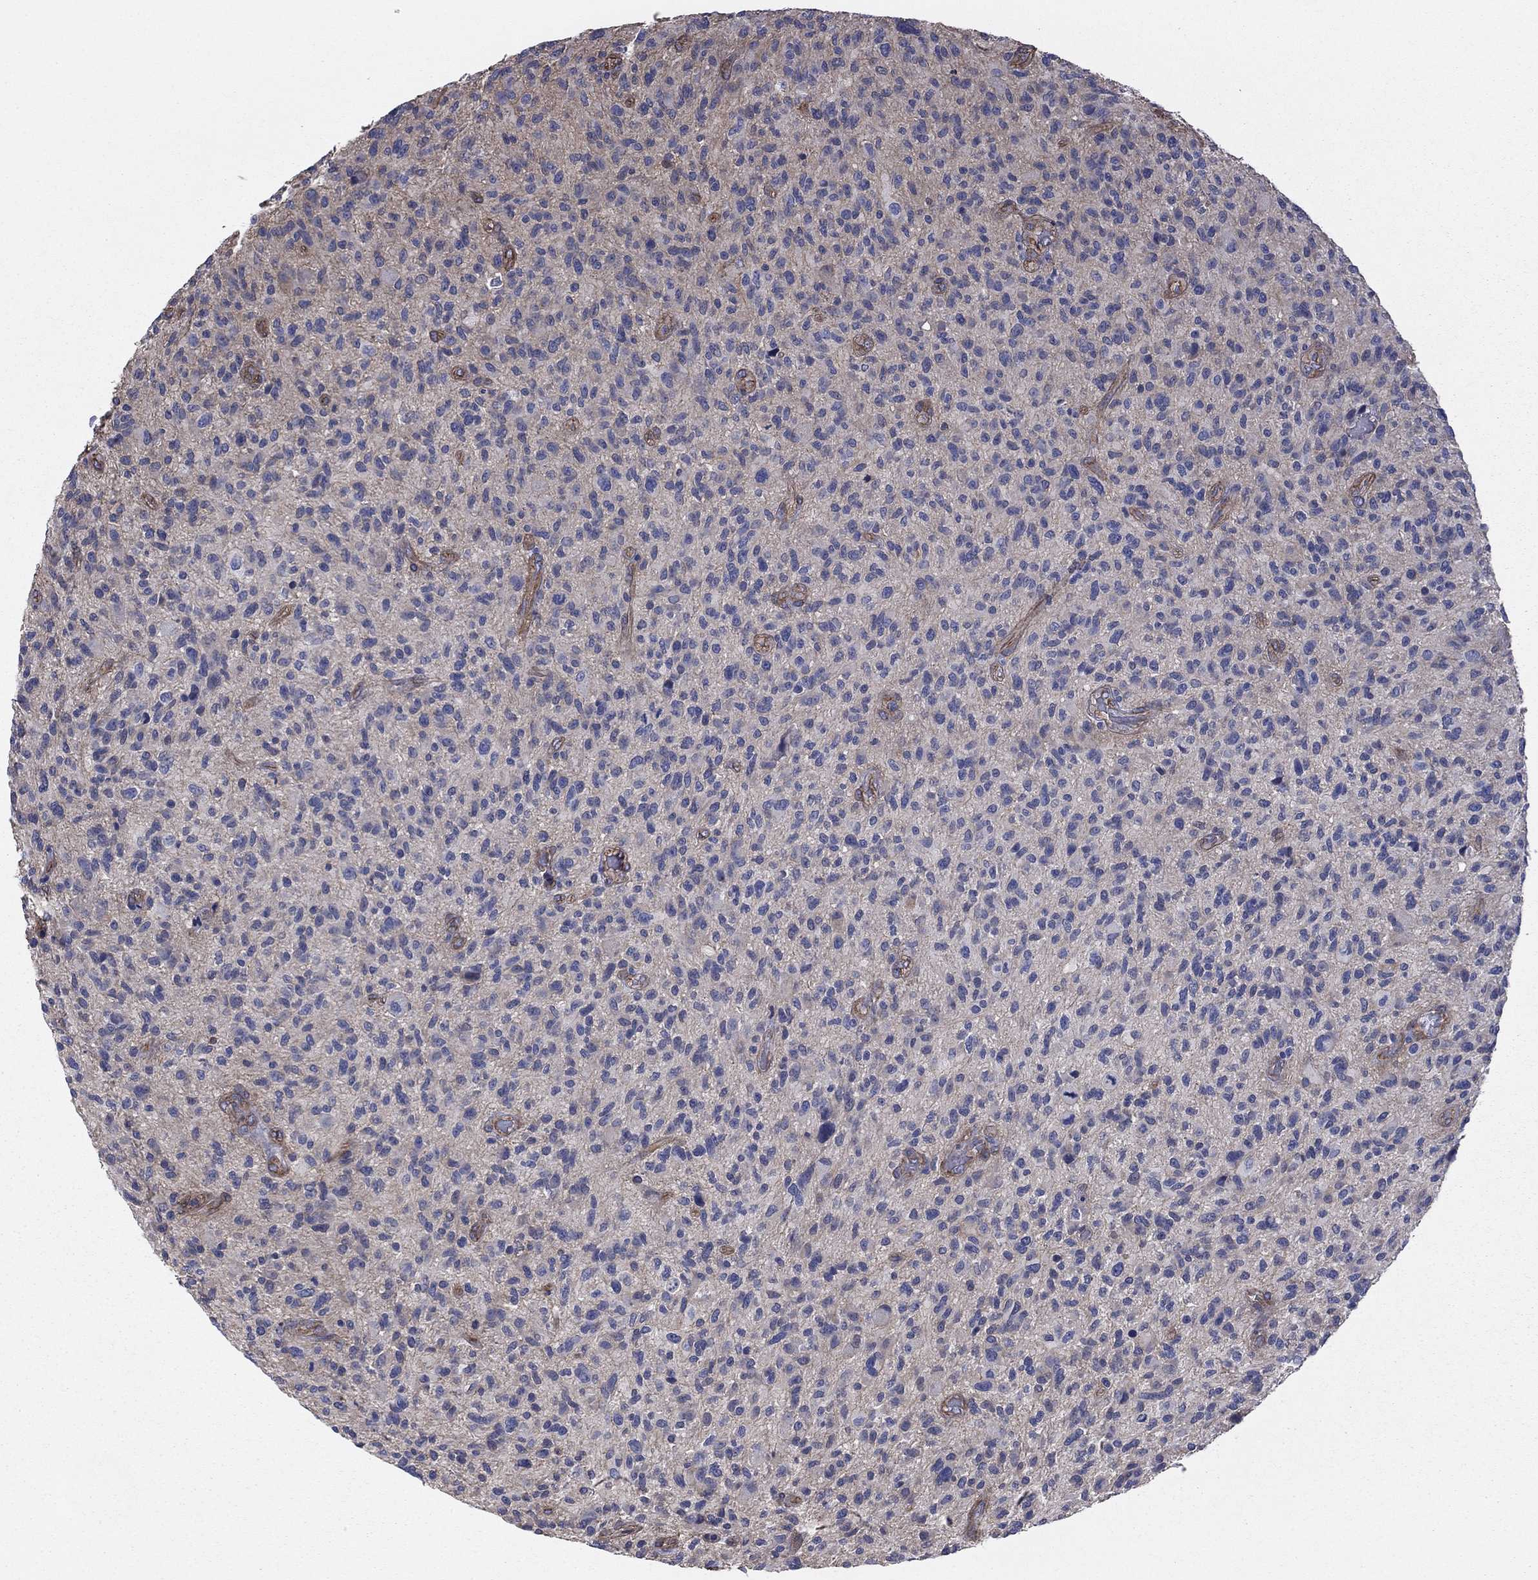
{"staining": {"intensity": "negative", "quantity": "none", "location": "none"}, "tissue": "glioma", "cell_type": "Tumor cells", "image_type": "cancer", "snomed": [{"axis": "morphology", "description": "Glioma, malignant, High grade"}, {"axis": "topography", "description": "Brain"}], "caption": "A micrograph of human glioma is negative for staining in tumor cells.", "gene": "TCHH", "patient": {"sex": "male", "age": 47}}